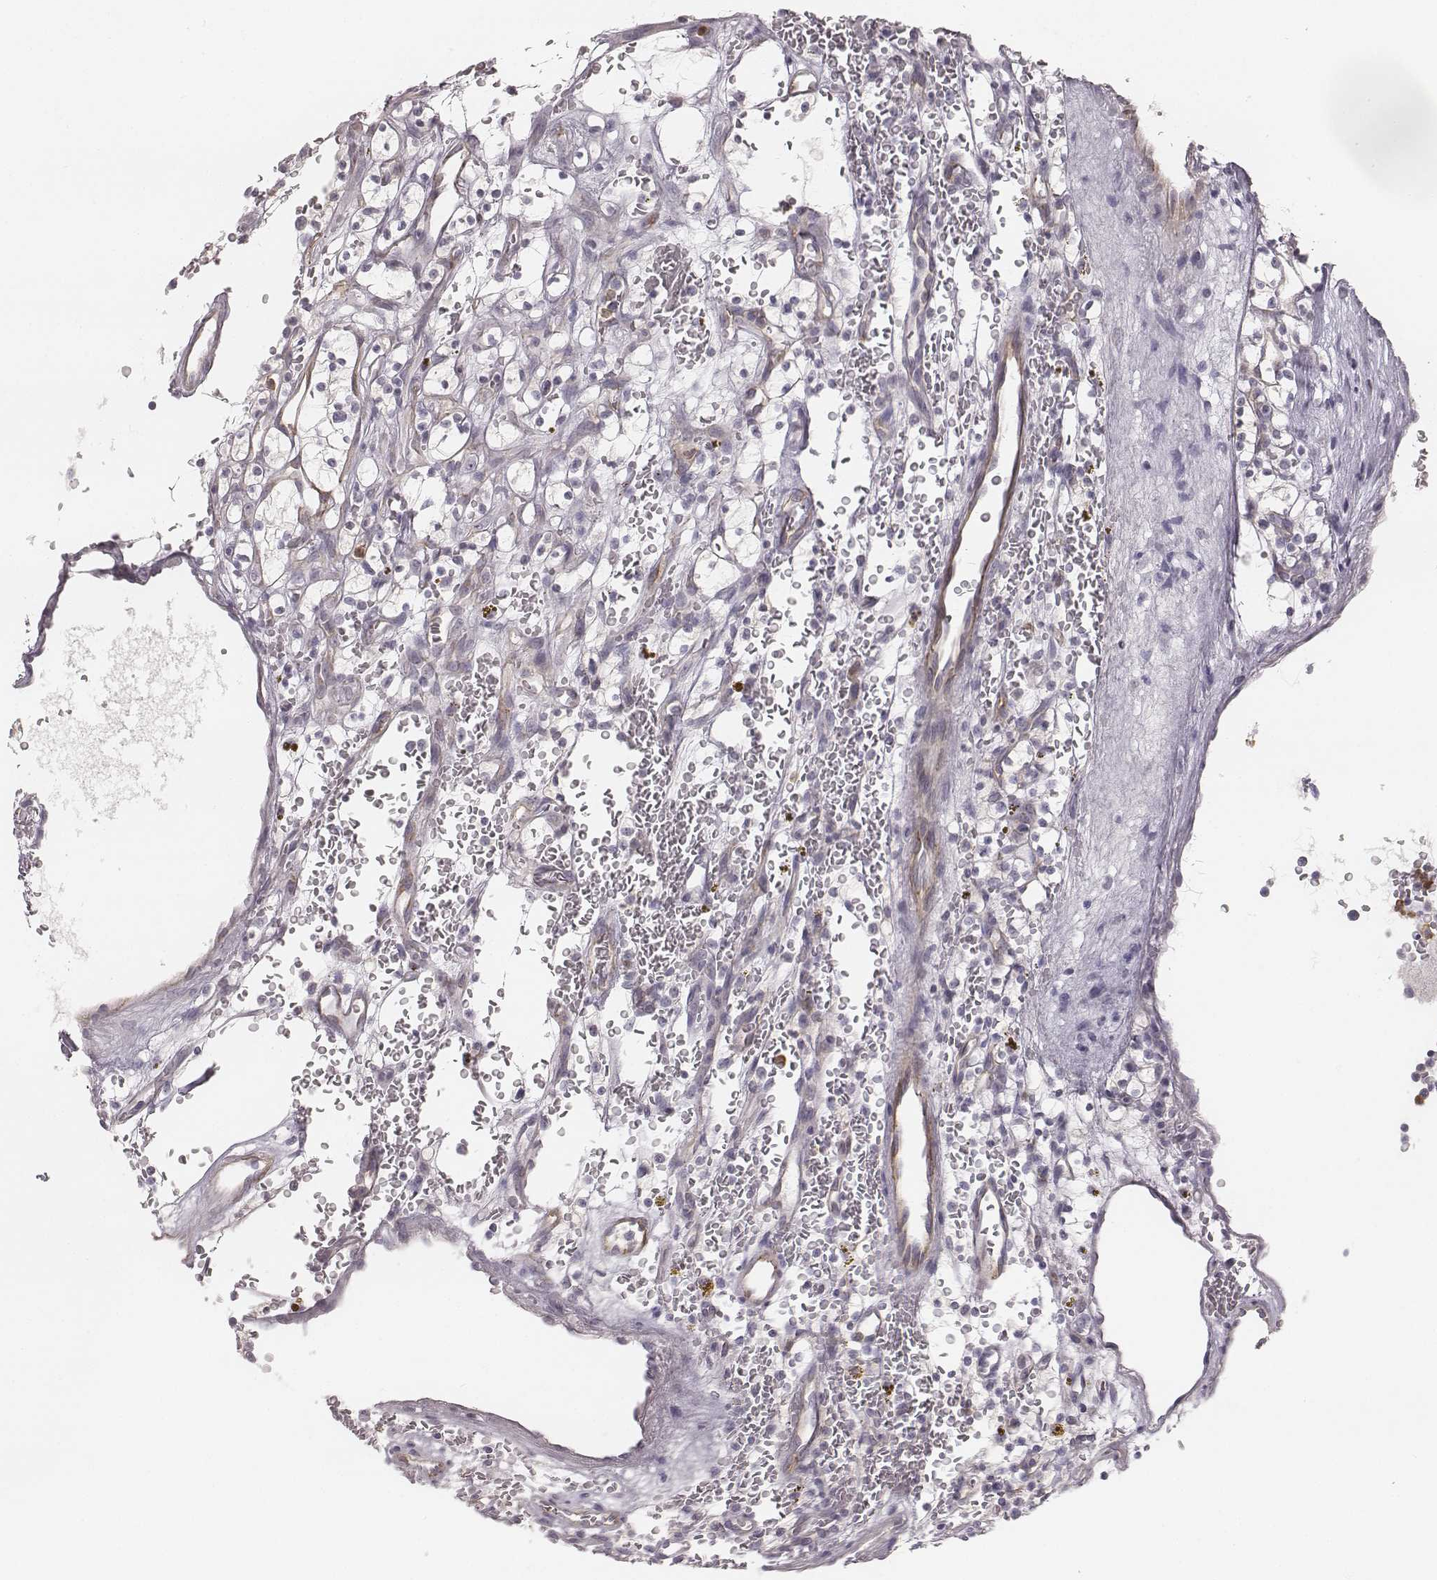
{"staining": {"intensity": "negative", "quantity": "none", "location": "none"}, "tissue": "renal cancer", "cell_type": "Tumor cells", "image_type": "cancer", "snomed": [{"axis": "morphology", "description": "Adenocarcinoma, NOS"}, {"axis": "topography", "description": "Kidney"}], "caption": "Immunohistochemical staining of human renal adenocarcinoma exhibits no significant positivity in tumor cells.", "gene": "KCNJ12", "patient": {"sex": "female", "age": 64}}